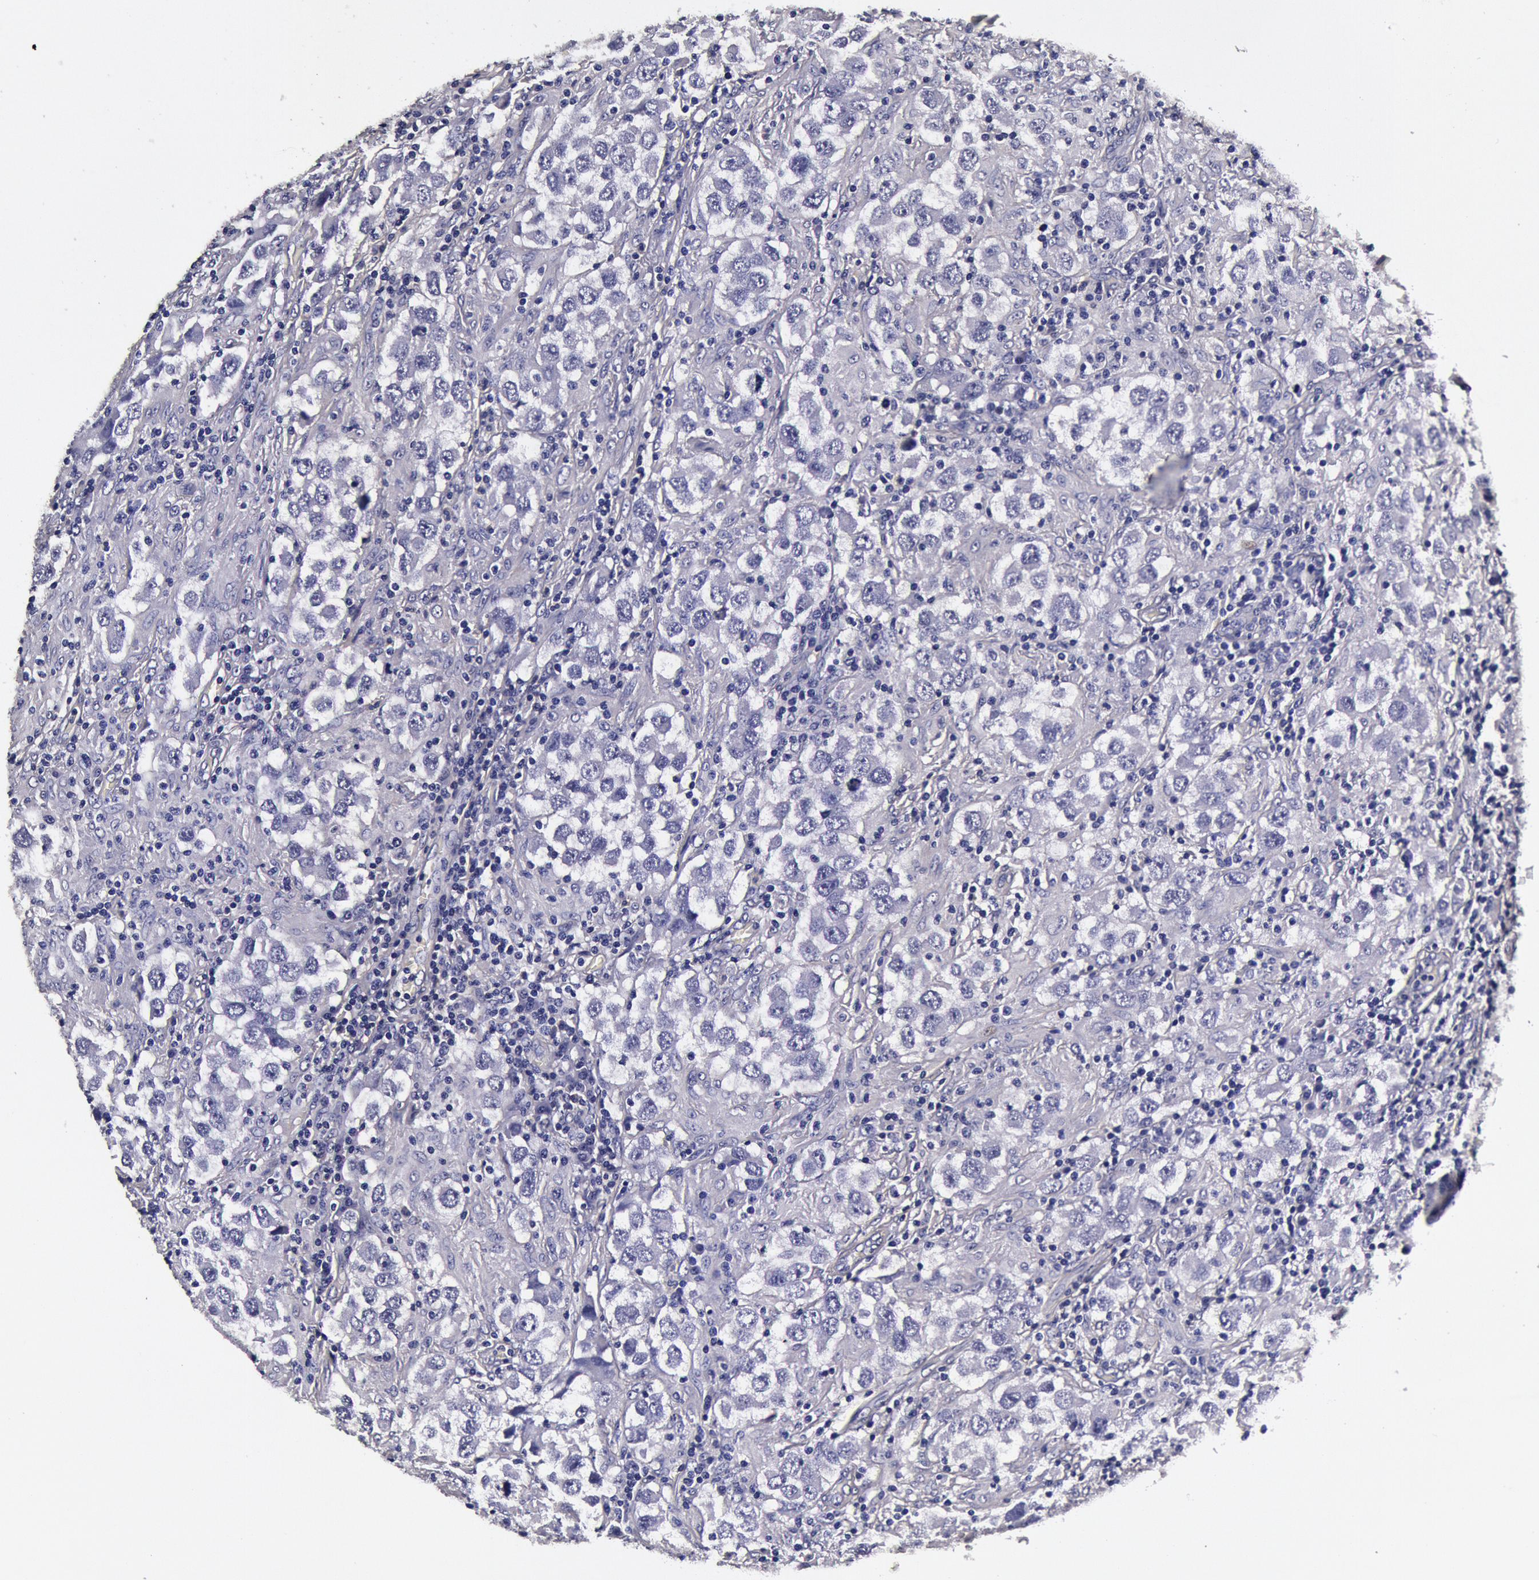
{"staining": {"intensity": "negative", "quantity": "none", "location": "none"}, "tissue": "testis cancer", "cell_type": "Tumor cells", "image_type": "cancer", "snomed": [{"axis": "morphology", "description": "Carcinoma, Embryonal, NOS"}, {"axis": "topography", "description": "Testis"}], "caption": "Testis embryonal carcinoma stained for a protein using immunohistochemistry (IHC) demonstrates no staining tumor cells.", "gene": "CCDC22", "patient": {"sex": "male", "age": 21}}